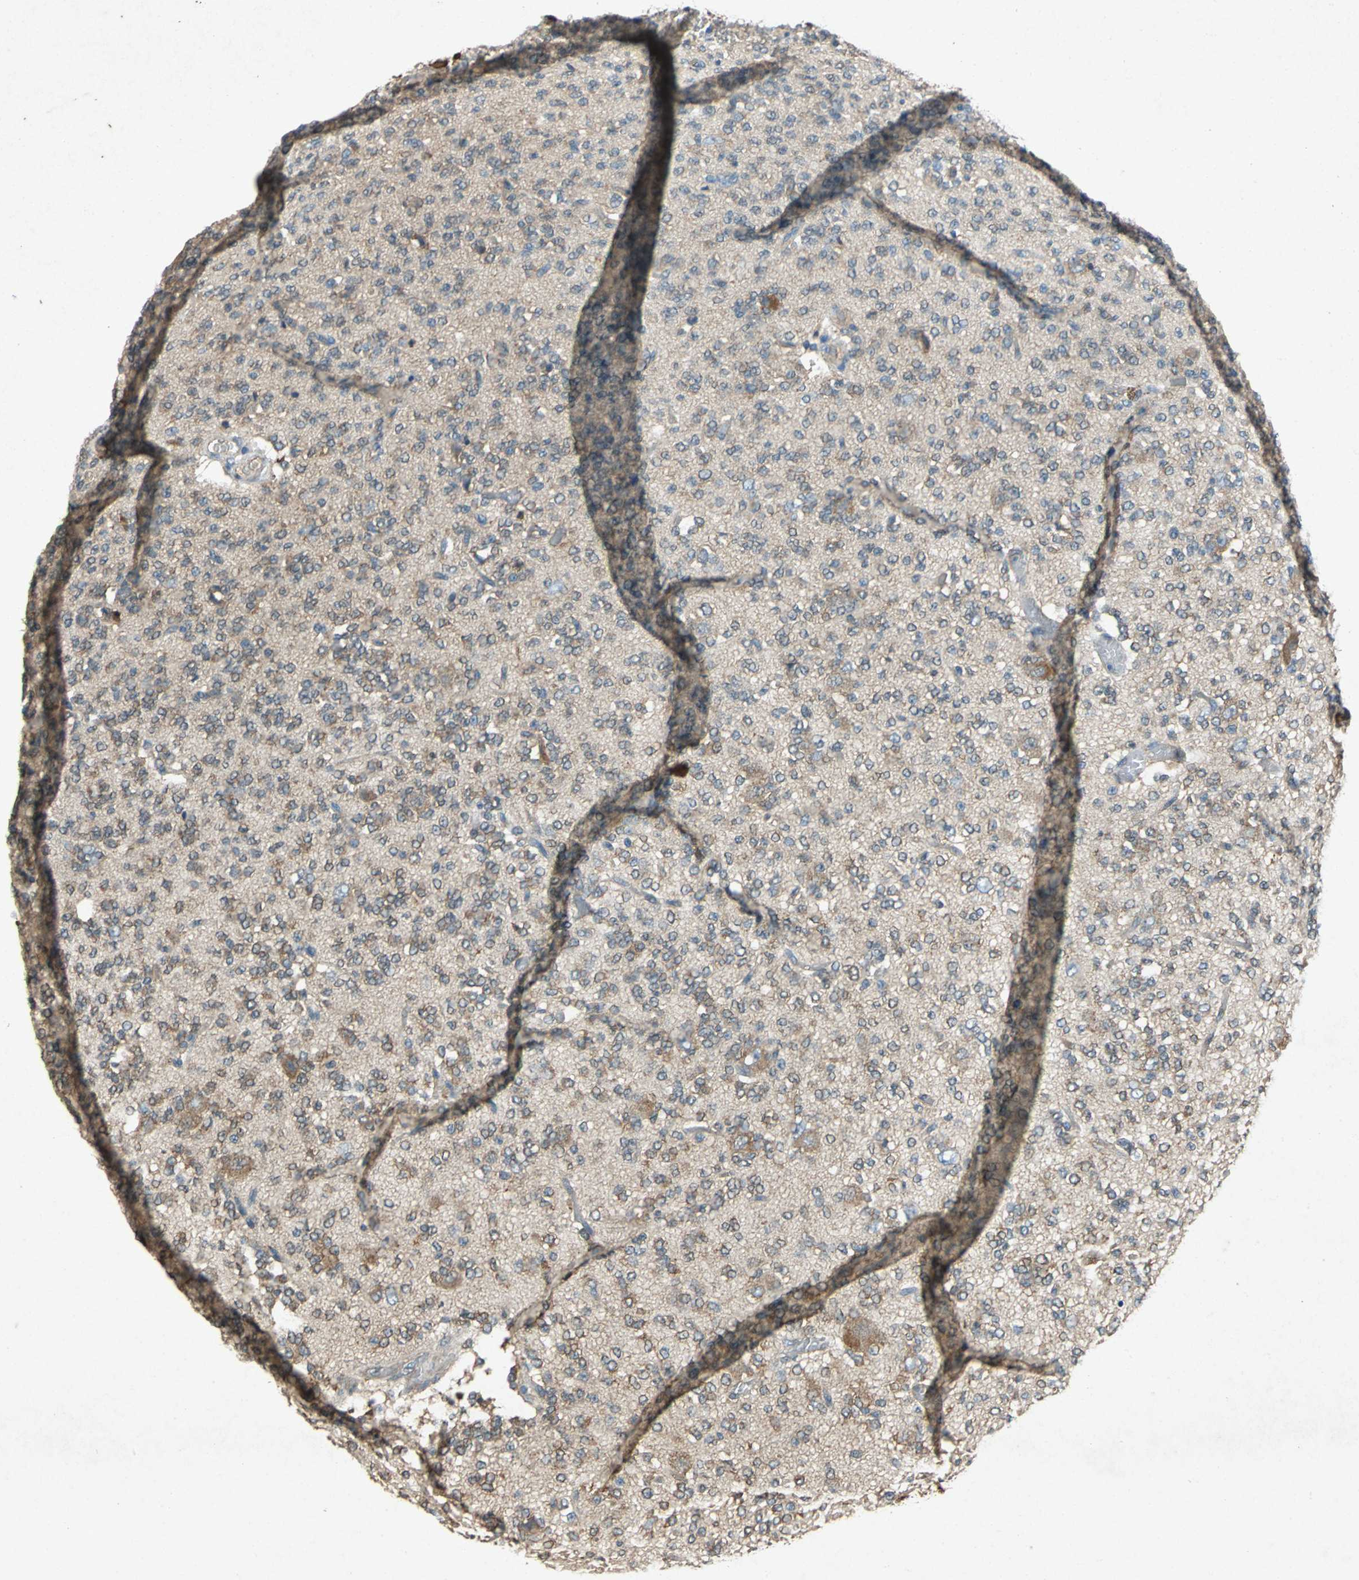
{"staining": {"intensity": "moderate", "quantity": ">75%", "location": "cytoplasmic/membranous"}, "tissue": "glioma", "cell_type": "Tumor cells", "image_type": "cancer", "snomed": [{"axis": "morphology", "description": "Glioma, malignant, Low grade"}, {"axis": "topography", "description": "Brain"}], "caption": "About >75% of tumor cells in human malignant glioma (low-grade) demonstrate moderate cytoplasmic/membranous protein staining as visualized by brown immunohistochemical staining.", "gene": "HSP90AB1", "patient": {"sex": "male", "age": 38}}